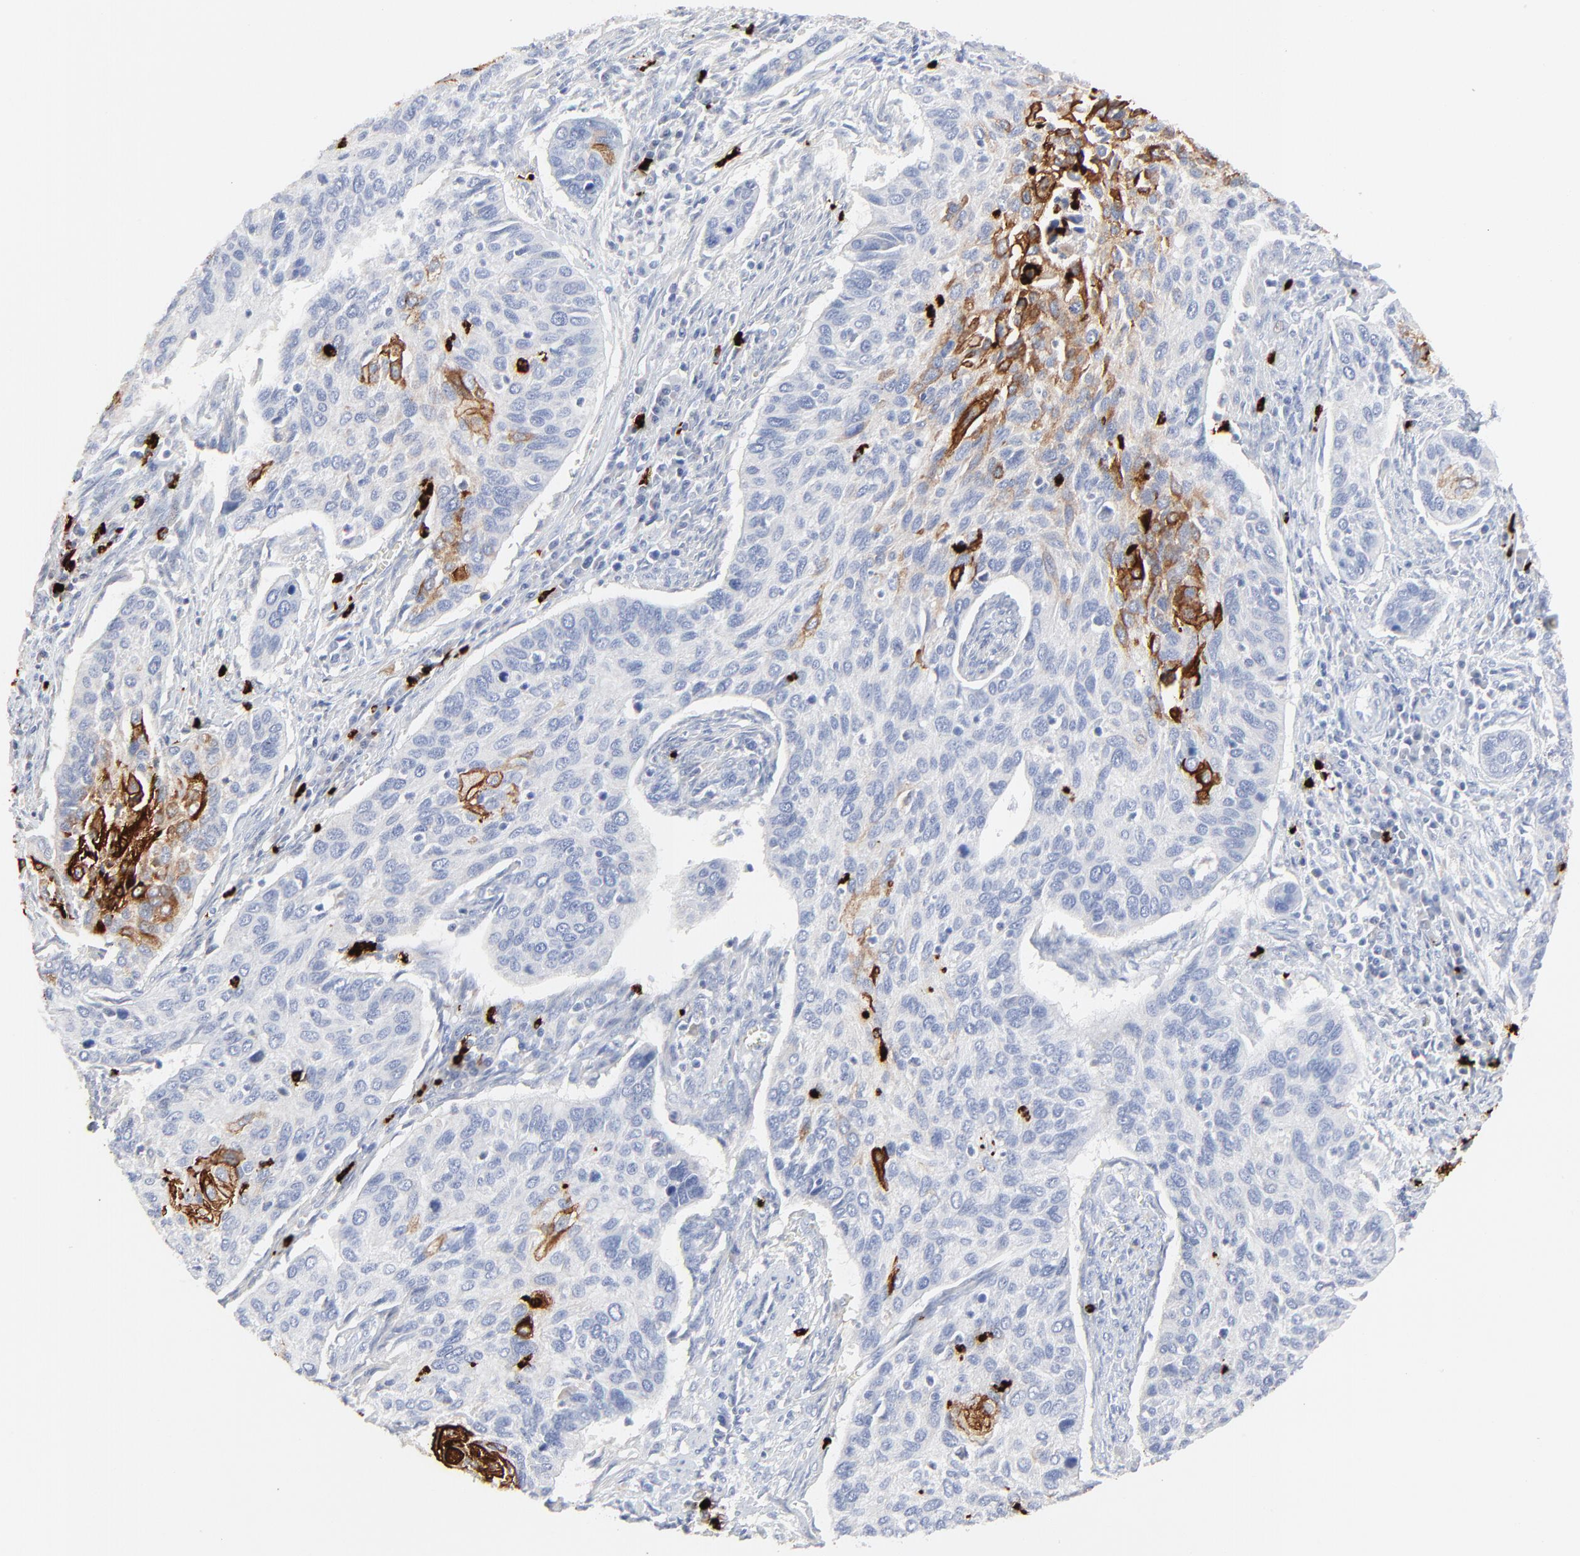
{"staining": {"intensity": "strong", "quantity": "<25%", "location": "cytoplasmic/membranous"}, "tissue": "cervical cancer", "cell_type": "Tumor cells", "image_type": "cancer", "snomed": [{"axis": "morphology", "description": "Squamous cell carcinoma, NOS"}, {"axis": "topography", "description": "Cervix"}], "caption": "A brown stain labels strong cytoplasmic/membranous positivity of a protein in human cervical cancer tumor cells. Using DAB (3,3'-diaminobenzidine) (brown) and hematoxylin (blue) stains, captured at high magnification using brightfield microscopy.", "gene": "LCN2", "patient": {"sex": "female", "age": 57}}